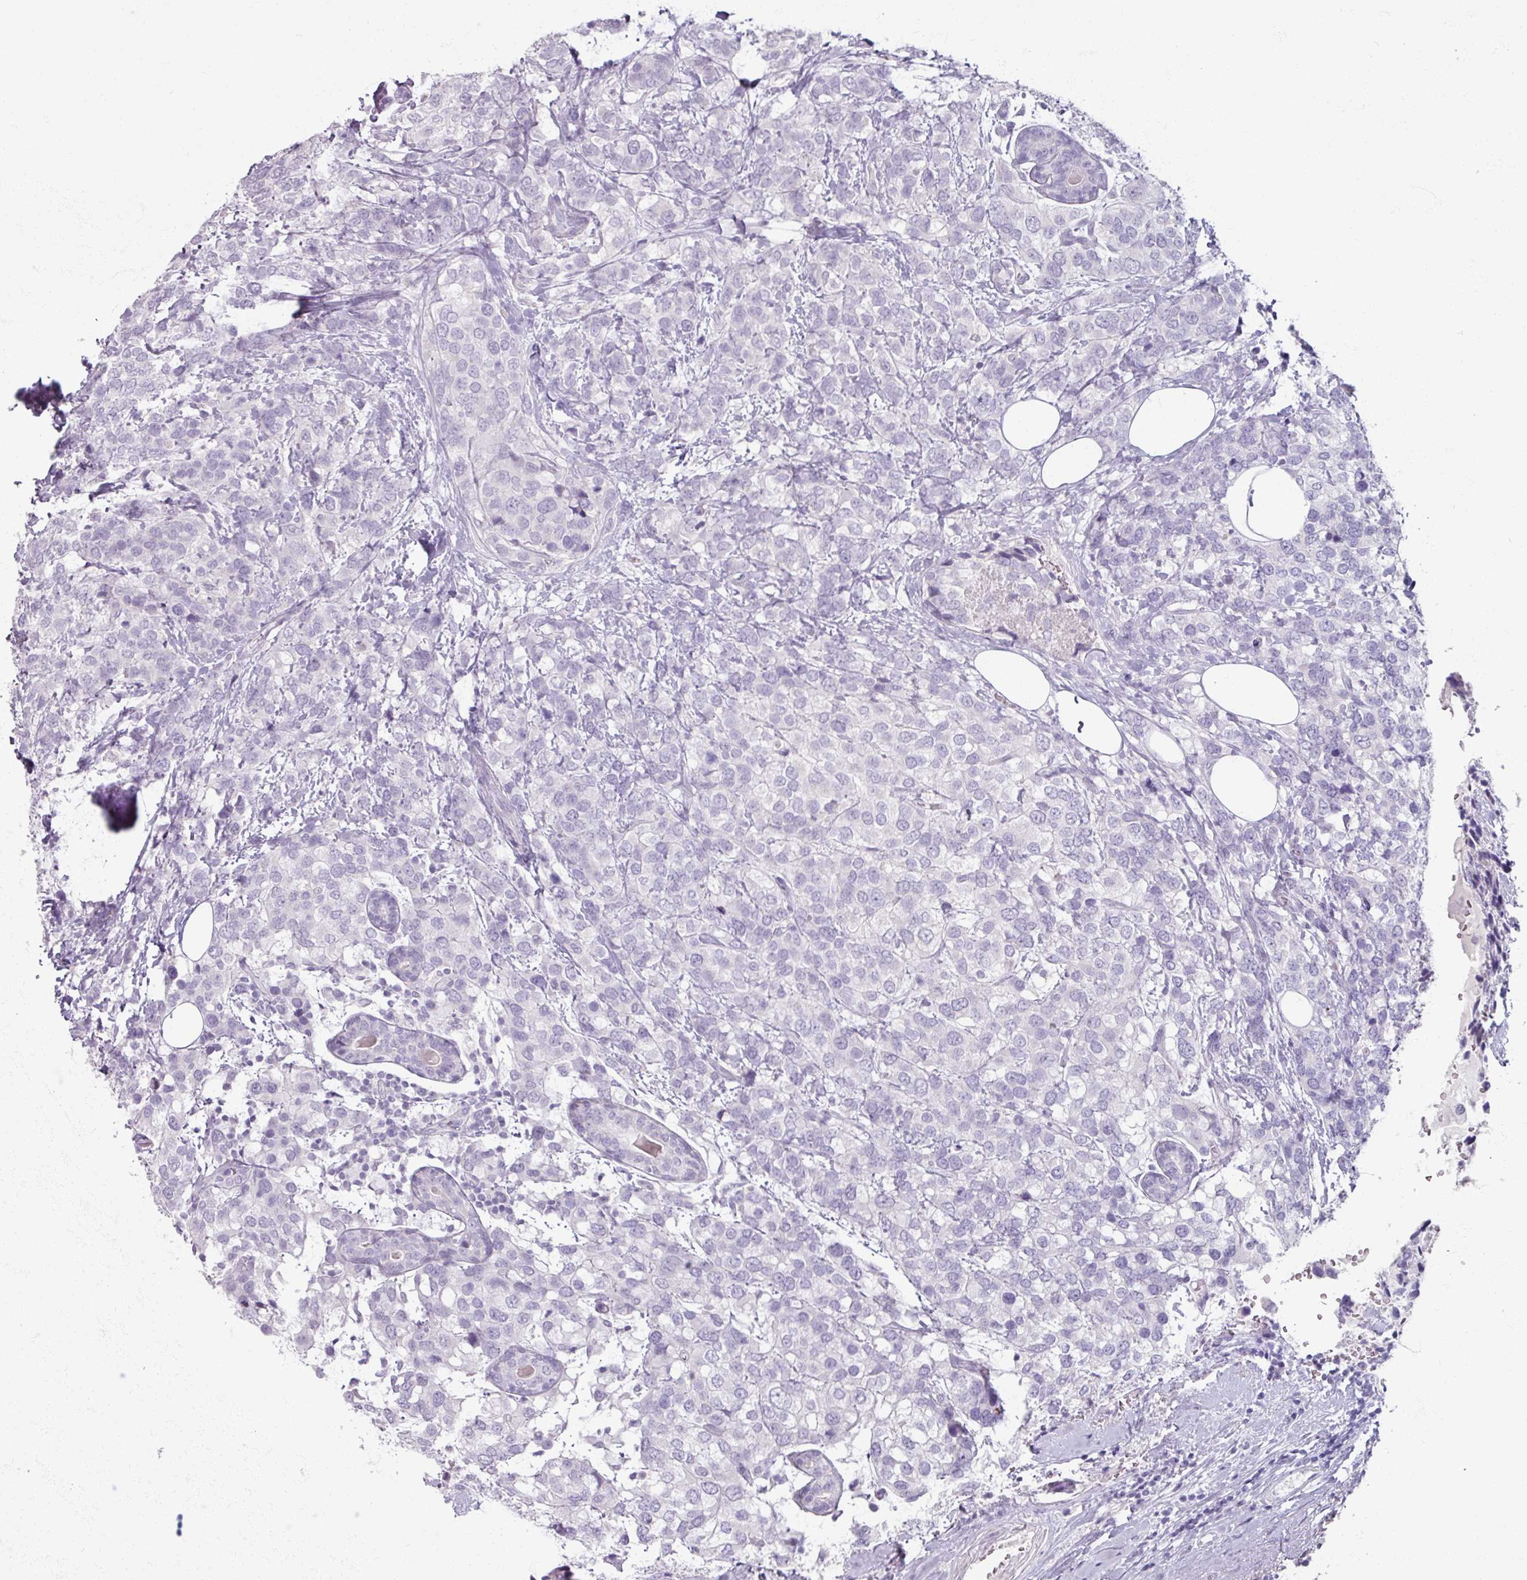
{"staining": {"intensity": "negative", "quantity": "none", "location": "none"}, "tissue": "breast cancer", "cell_type": "Tumor cells", "image_type": "cancer", "snomed": [{"axis": "morphology", "description": "Lobular carcinoma"}, {"axis": "topography", "description": "Breast"}], "caption": "The histopathology image displays no staining of tumor cells in lobular carcinoma (breast).", "gene": "TG", "patient": {"sex": "female", "age": 59}}